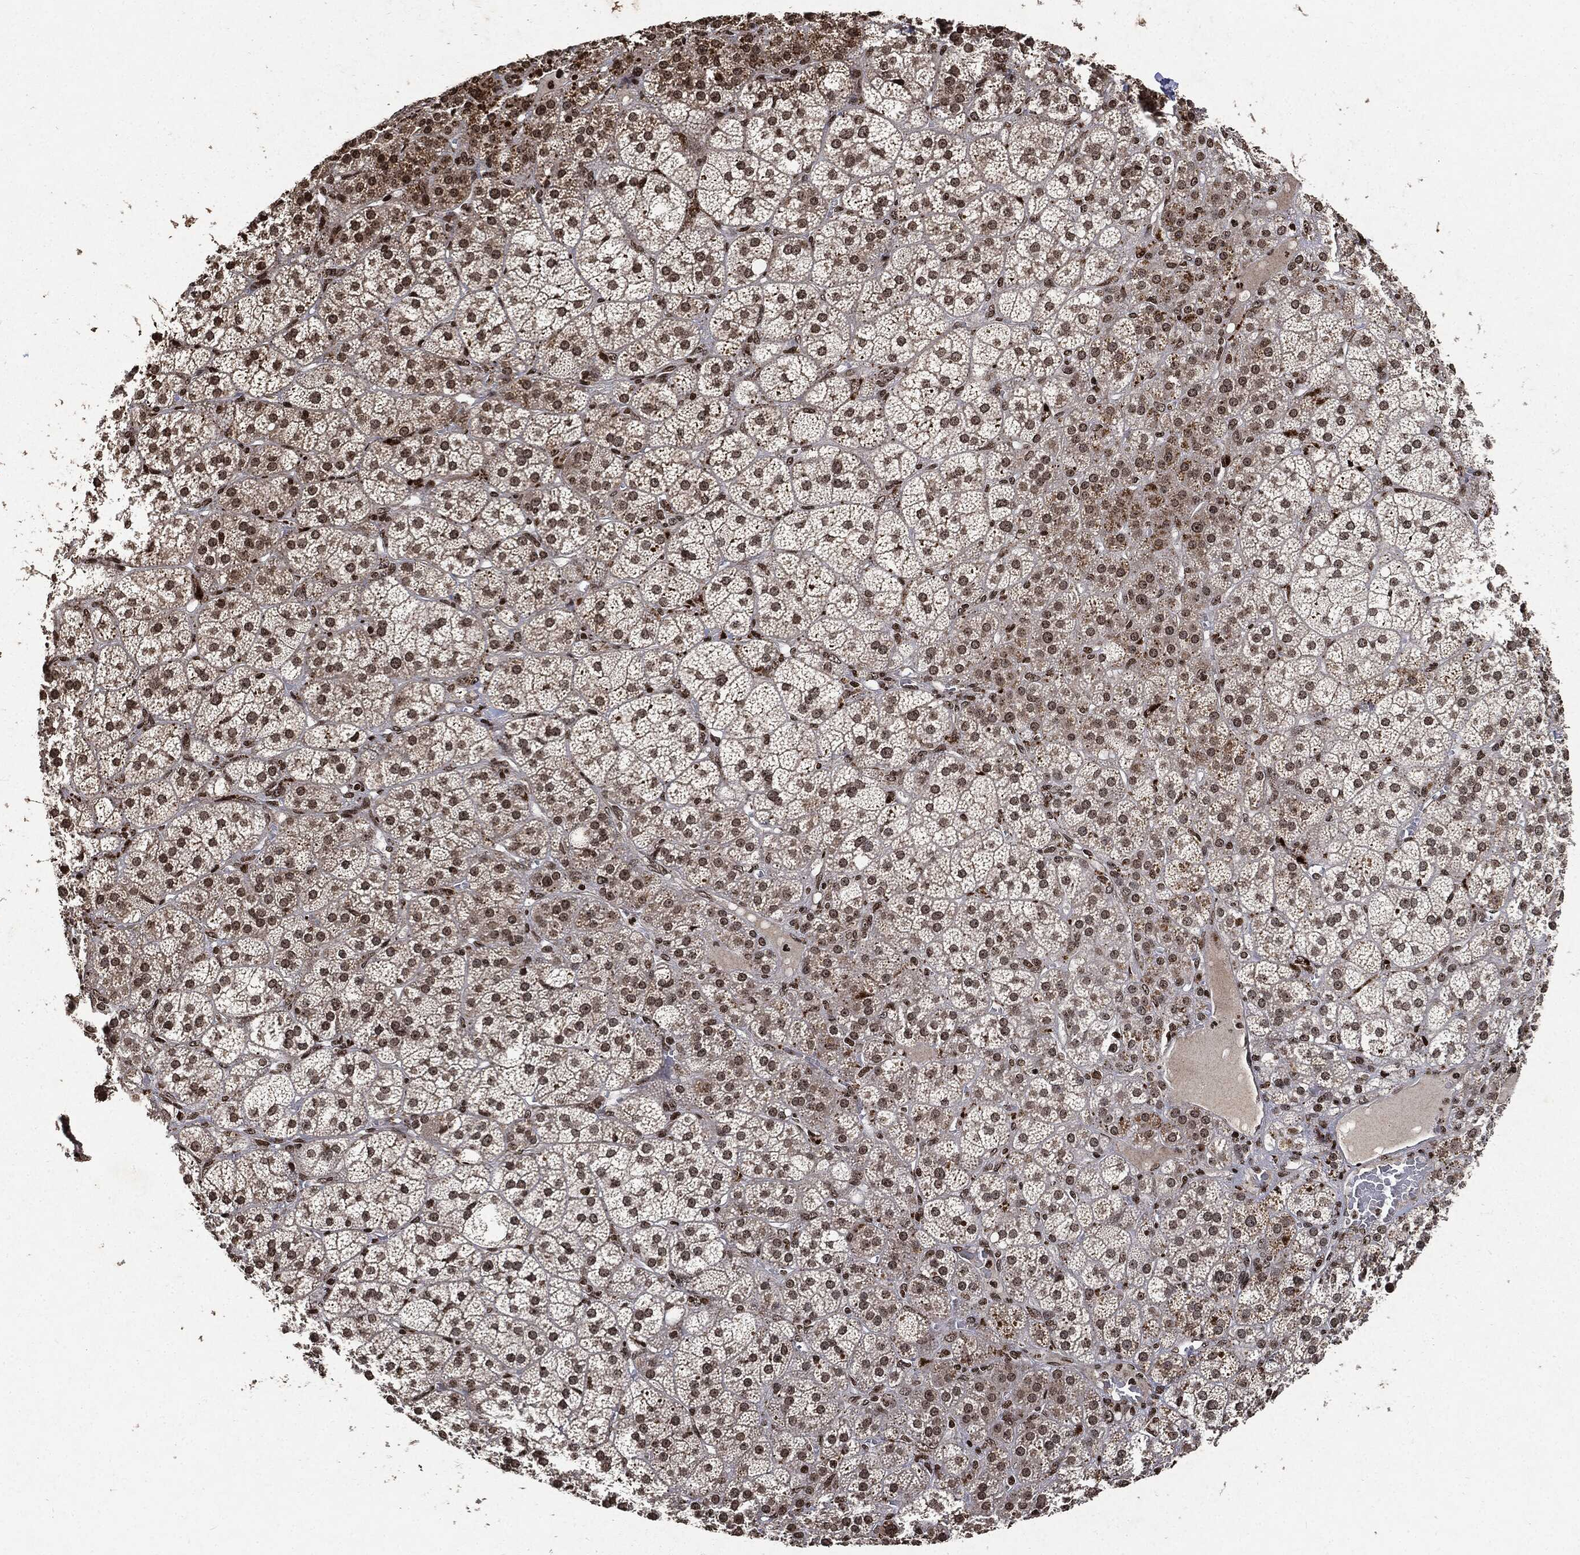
{"staining": {"intensity": "moderate", "quantity": "<25%", "location": "cytoplasmic/membranous,nuclear"}, "tissue": "adrenal gland", "cell_type": "Glandular cells", "image_type": "normal", "snomed": [{"axis": "morphology", "description": "Normal tissue, NOS"}, {"axis": "topography", "description": "Adrenal gland"}], "caption": "Protein analysis of unremarkable adrenal gland demonstrates moderate cytoplasmic/membranous,nuclear staining in about <25% of glandular cells. (Stains: DAB in brown, nuclei in blue, Microscopy: brightfield microscopy at high magnification).", "gene": "JUN", "patient": {"sex": "female", "age": 60}}